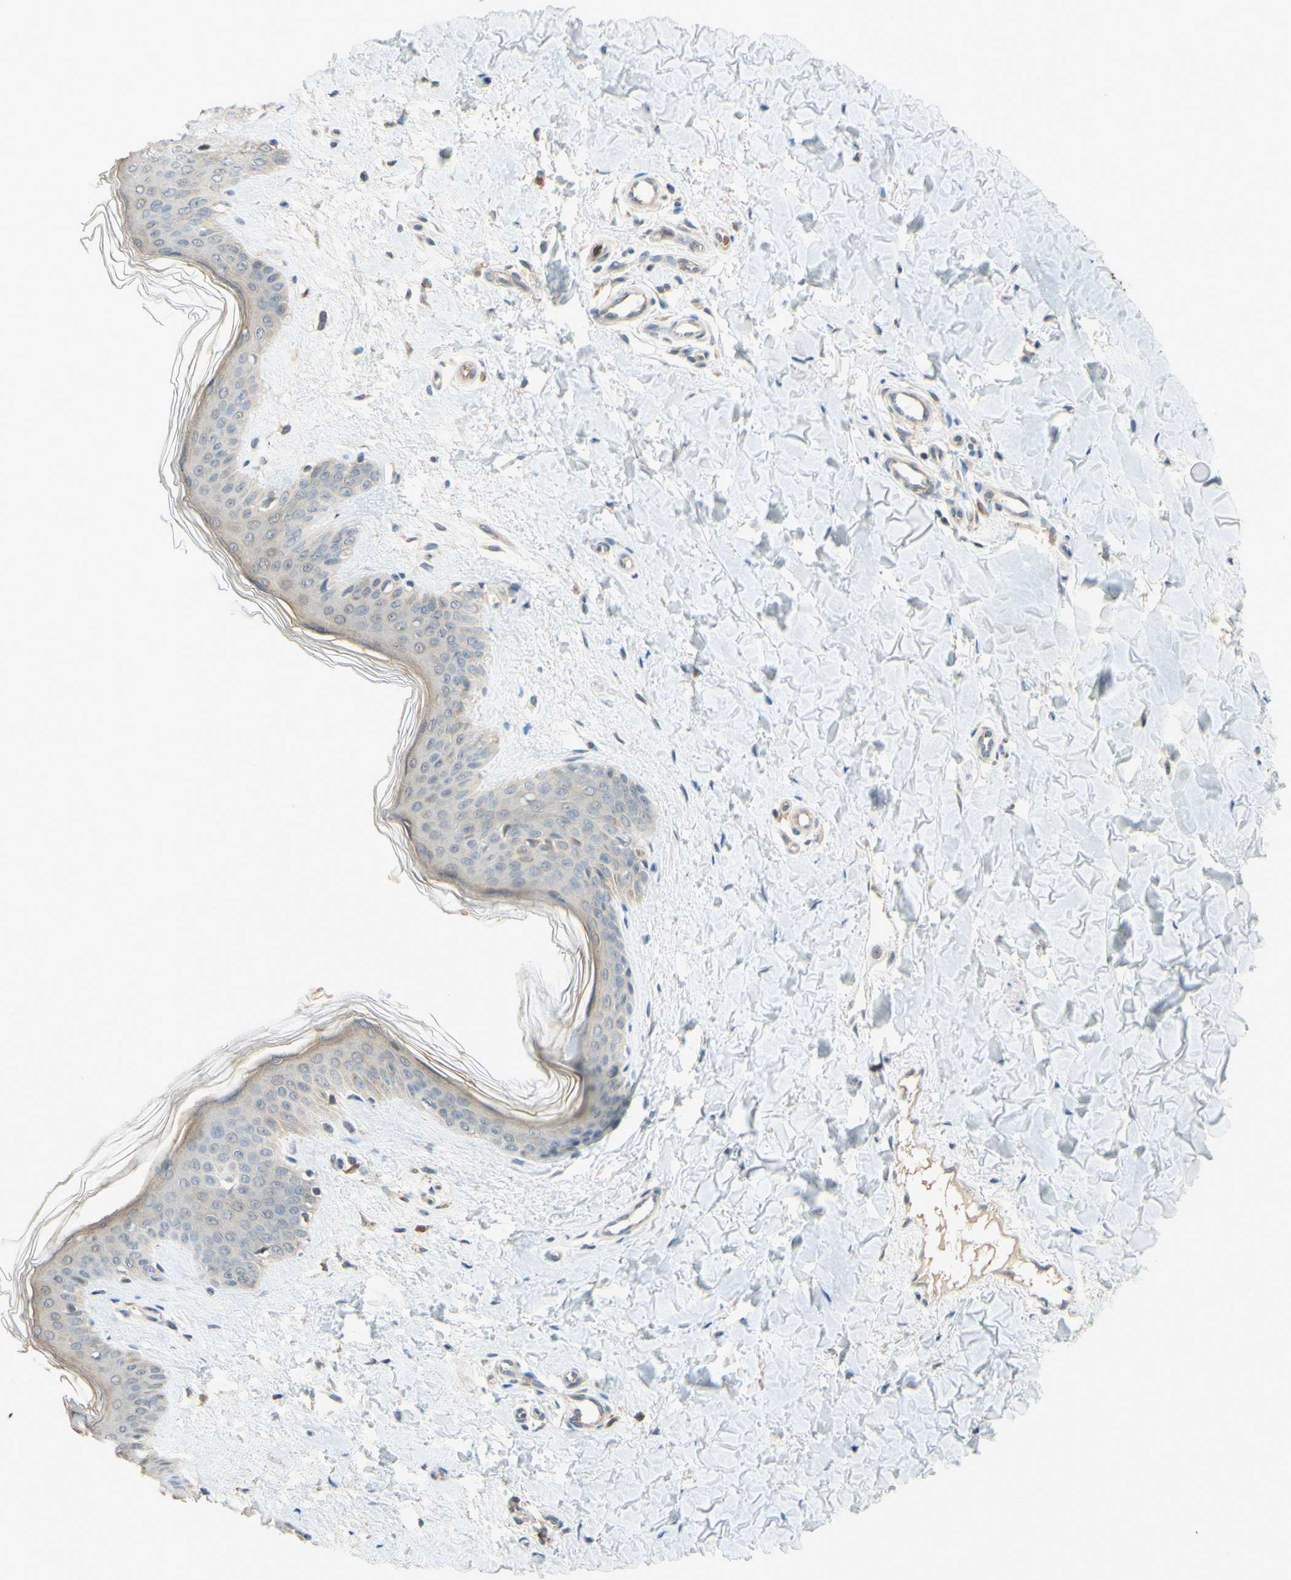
{"staining": {"intensity": "negative", "quantity": "none", "location": "none"}, "tissue": "skin", "cell_type": "Fibroblasts", "image_type": "normal", "snomed": [{"axis": "morphology", "description": "Normal tissue, NOS"}, {"axis": "topography", "description": "Skin"}], "caption": "A high-resolution micrograph shows immunohistochemistry staining of benign skin, which displays no significant staining in fibroblasts.", "gene": "GATA1", "patient": {"sex": "female", "age": 41}}